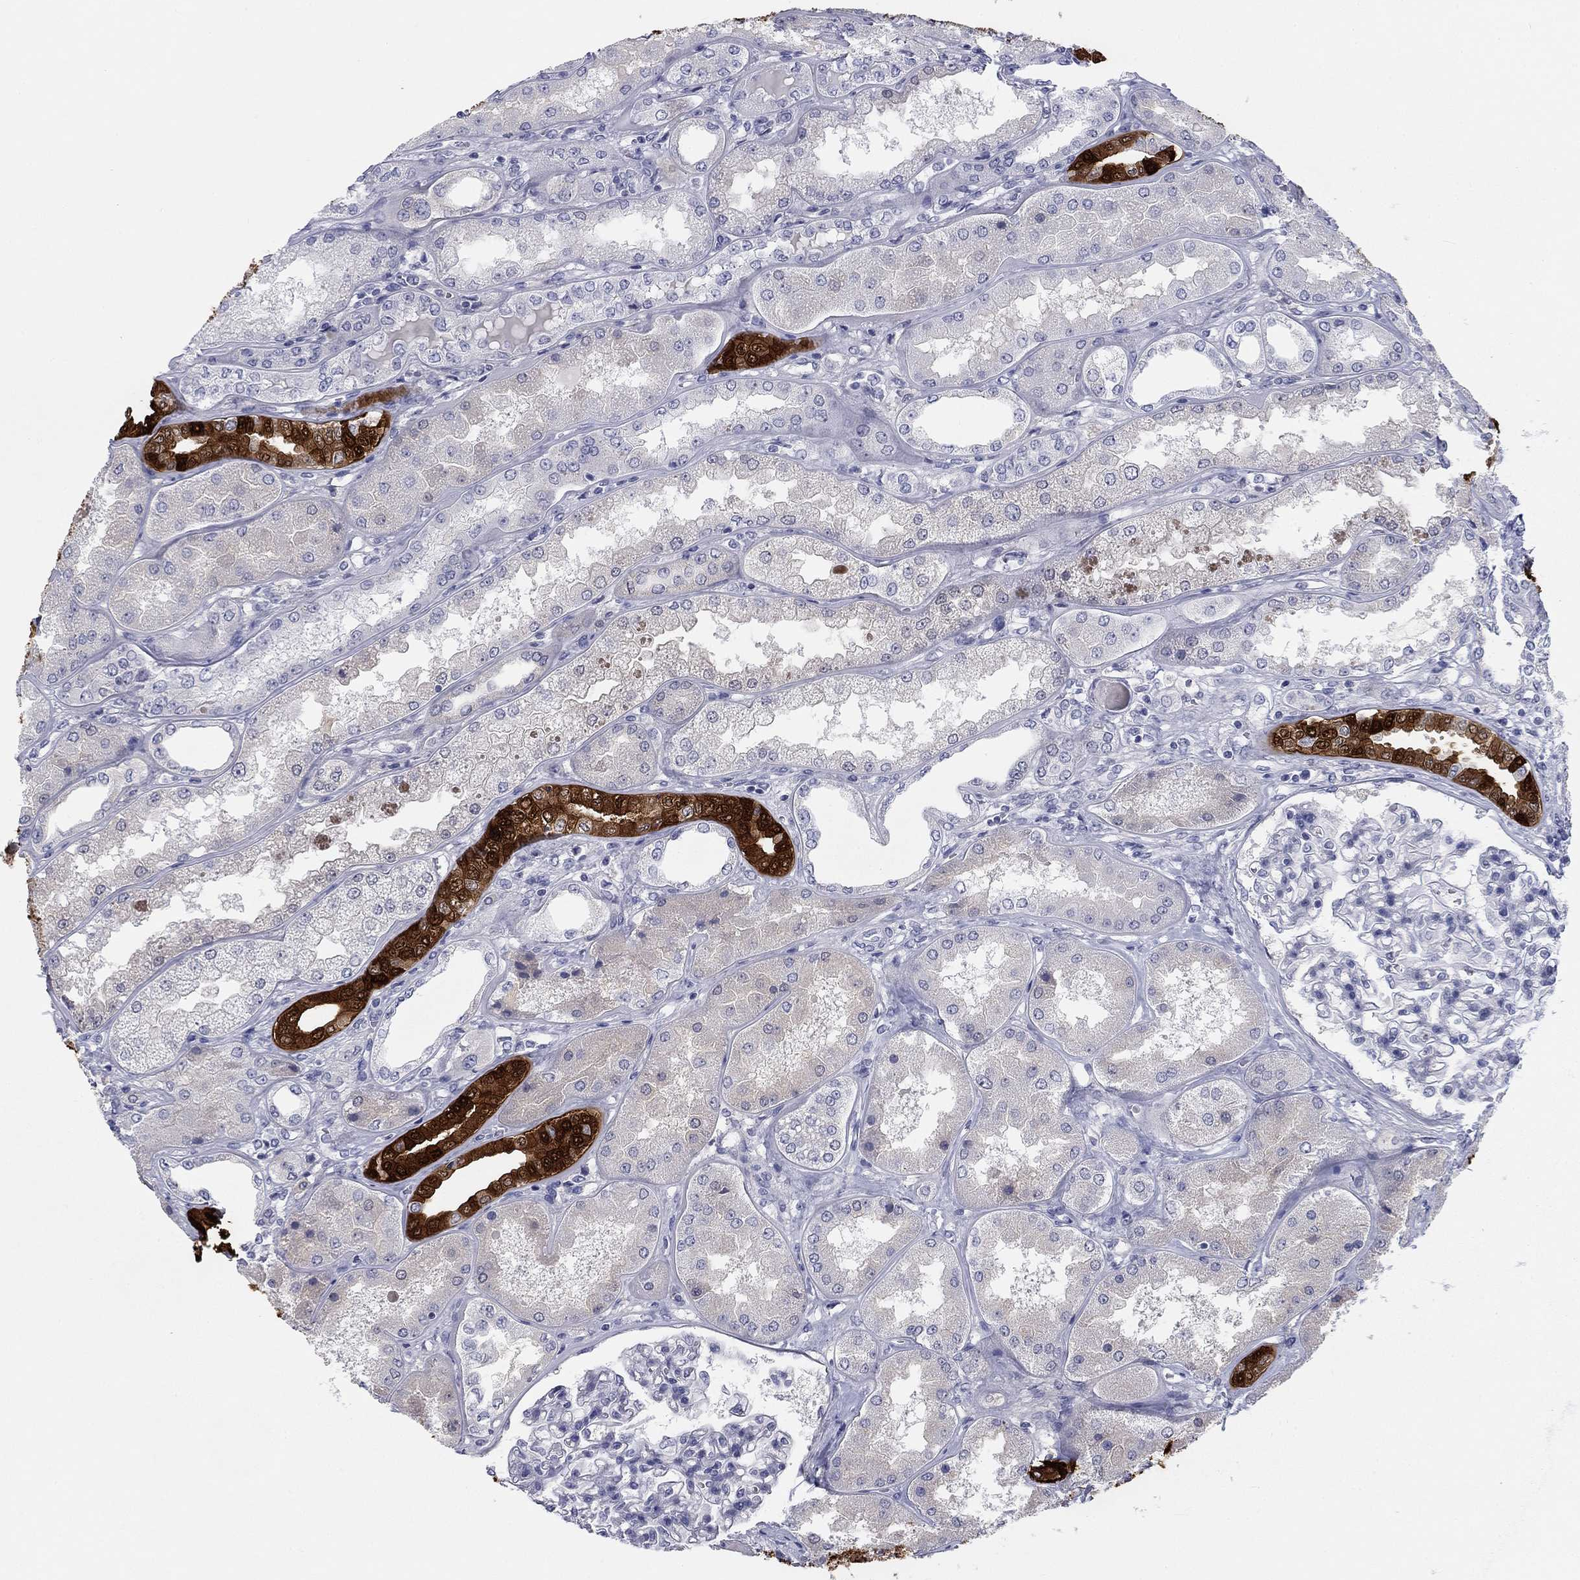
{"staining": {"intensity": "negative", "quantity": "none", "location": "none"}, "tissue": "kidney", "cell_type": "Cells in glomeruli", "image_type": "normal", "snomed": [{"axis": "morphology", "description": "Normal tissue, NOS"}, {"axis": "topography", "description": "Kidney"}], "caption": "Immunohistochemical staining of normal human kidney reveals no significant positivity in cells in glomeruli.", "gene": "CALB1", "patient": {"sex": "female", "age": 56}}